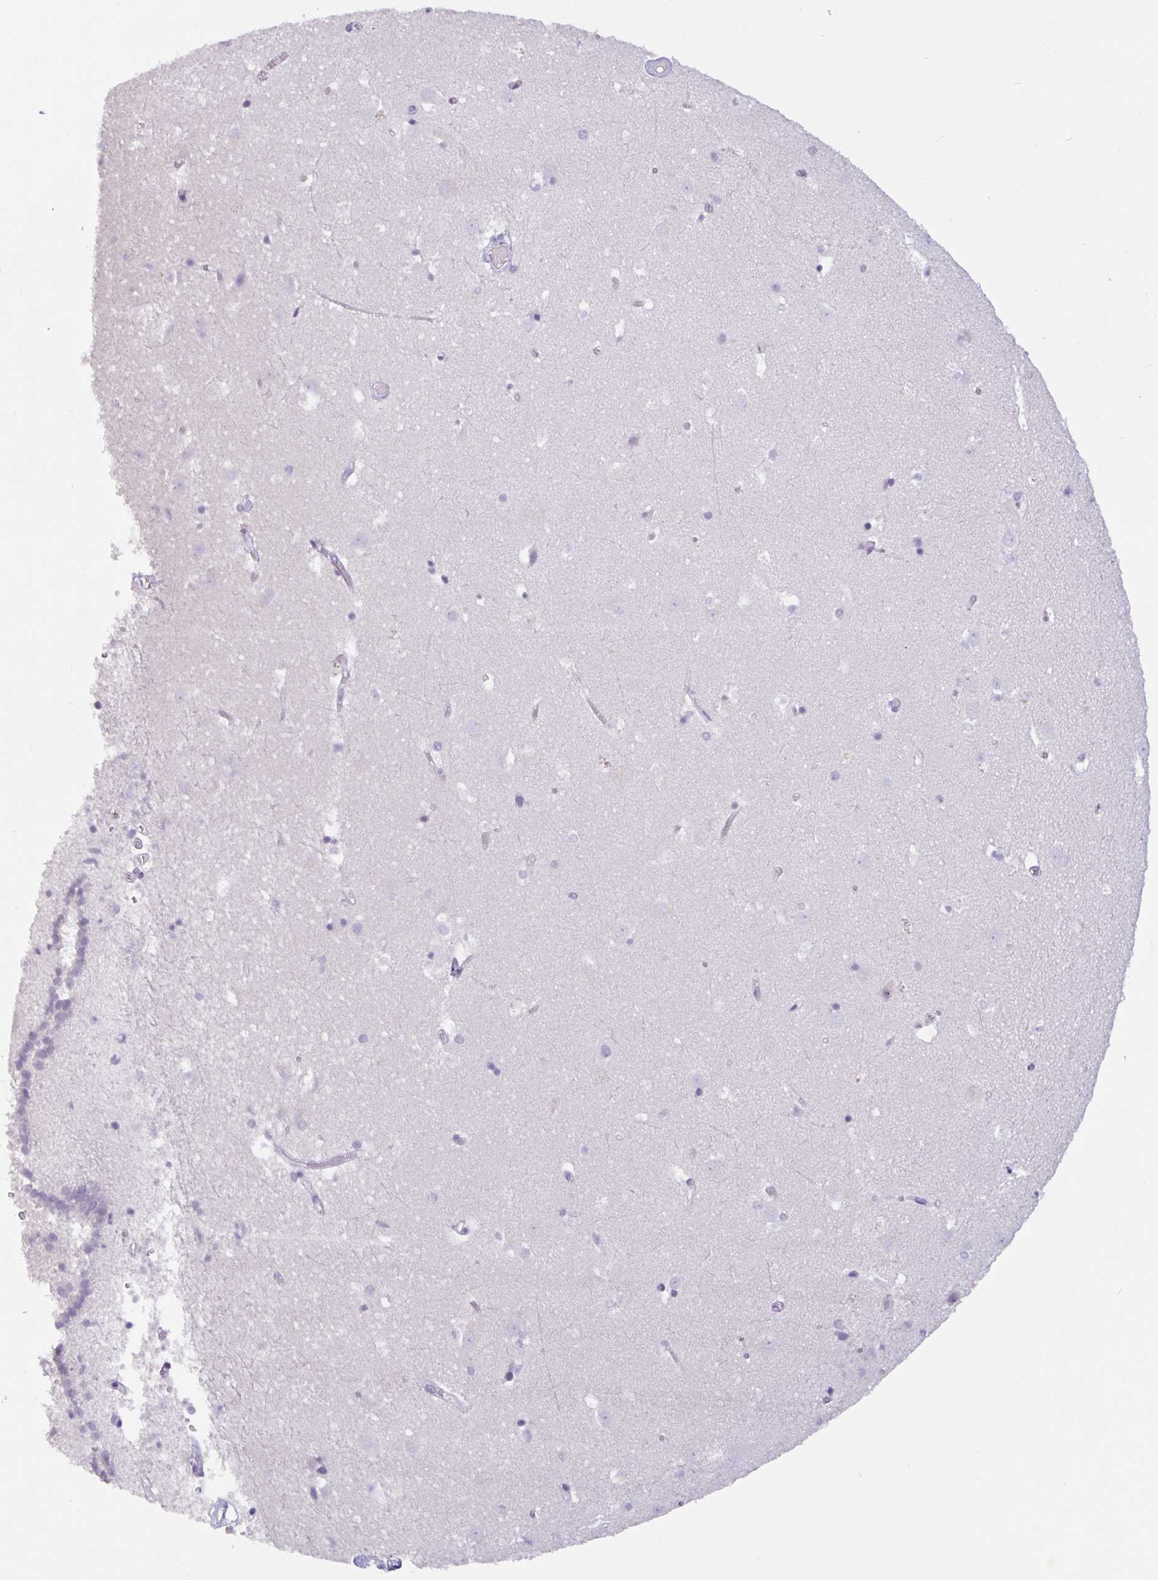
{"staining": {"intensity": "negative", "quantity": "none", "location": "none"}, "tissue": "caudate", "cell_type": "Glial cells", "image_type": "normal", "snomed": [{"axis": "morphology", "description": "Normal tissue, NOS"}, {"axis": "topography", "description": "Lateral ventricle wall"}], "caption": "The histopathology image reveals no staining of glial cells in benign caudate. (Stains: DAB (3,3'-diaminobenzidine) IHC with hematoxylin counter stain, Microscopy: brightfield microscopy at high magnification).", "gene": "CTSE", "patient": {"sex": "male", "age": 37}}